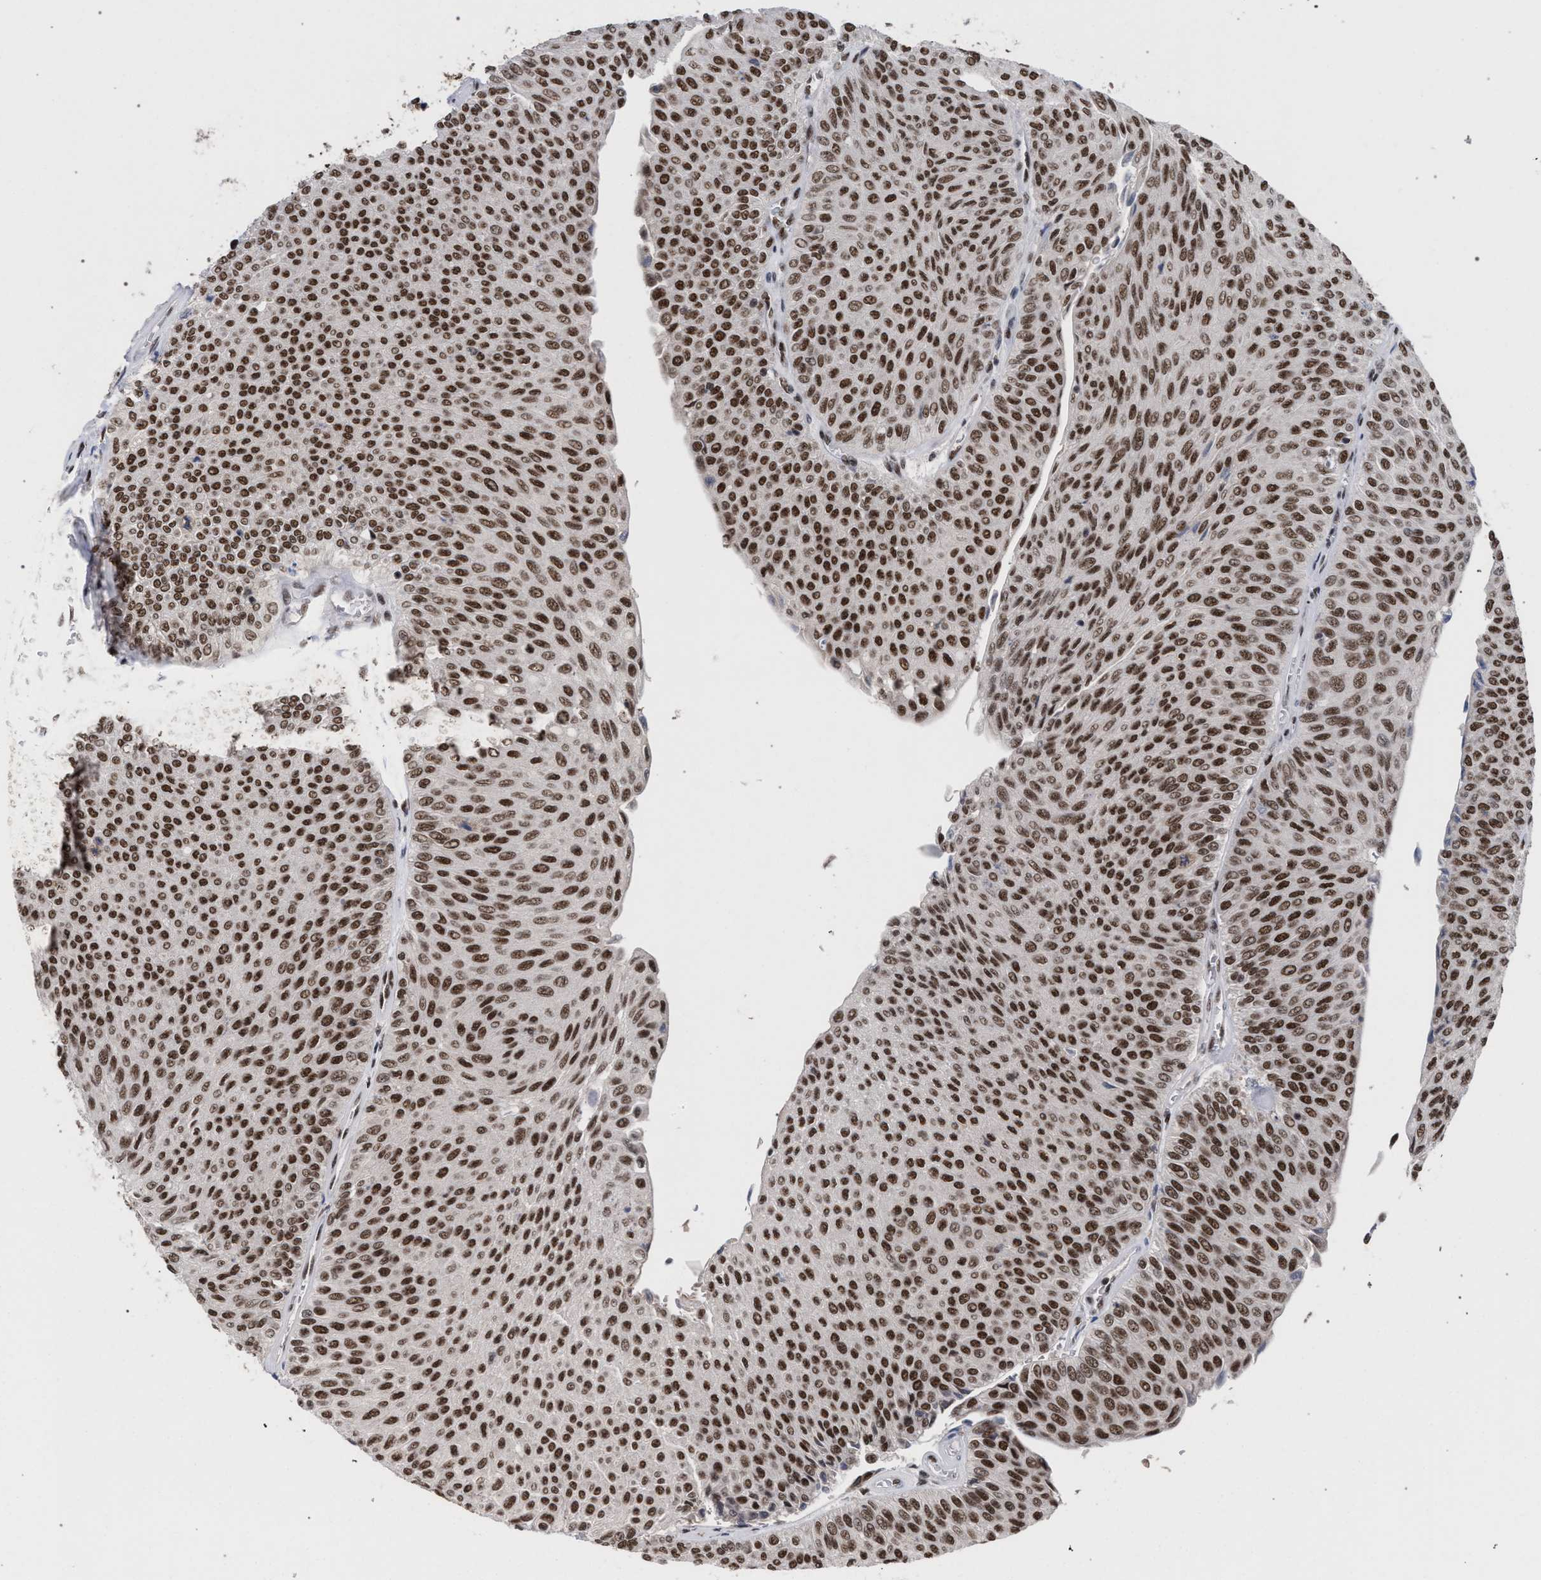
{"staining": {"intensity": "strong", "quantity": ">75%", "location": "nuclear"}, "tissue": "urothelial cancer", "cell_type": "Tumor cells", "image_type": "cancer", "snomed": [{"axis": "morphology", "description": "Urothelial carcinoma, Low grade"}, {"axis": "topography", "description": "Urinary bladder"}], "caption": "Urothelial cancer tissue reveals strong nuclear expression in approximately >75% of tumor cells Immunohistochemistry (ihc) stains the protein in brown and the nuclei are stained blue.", "gene": "SCAF4", "patient": {"sex": "male", "age": 78}}